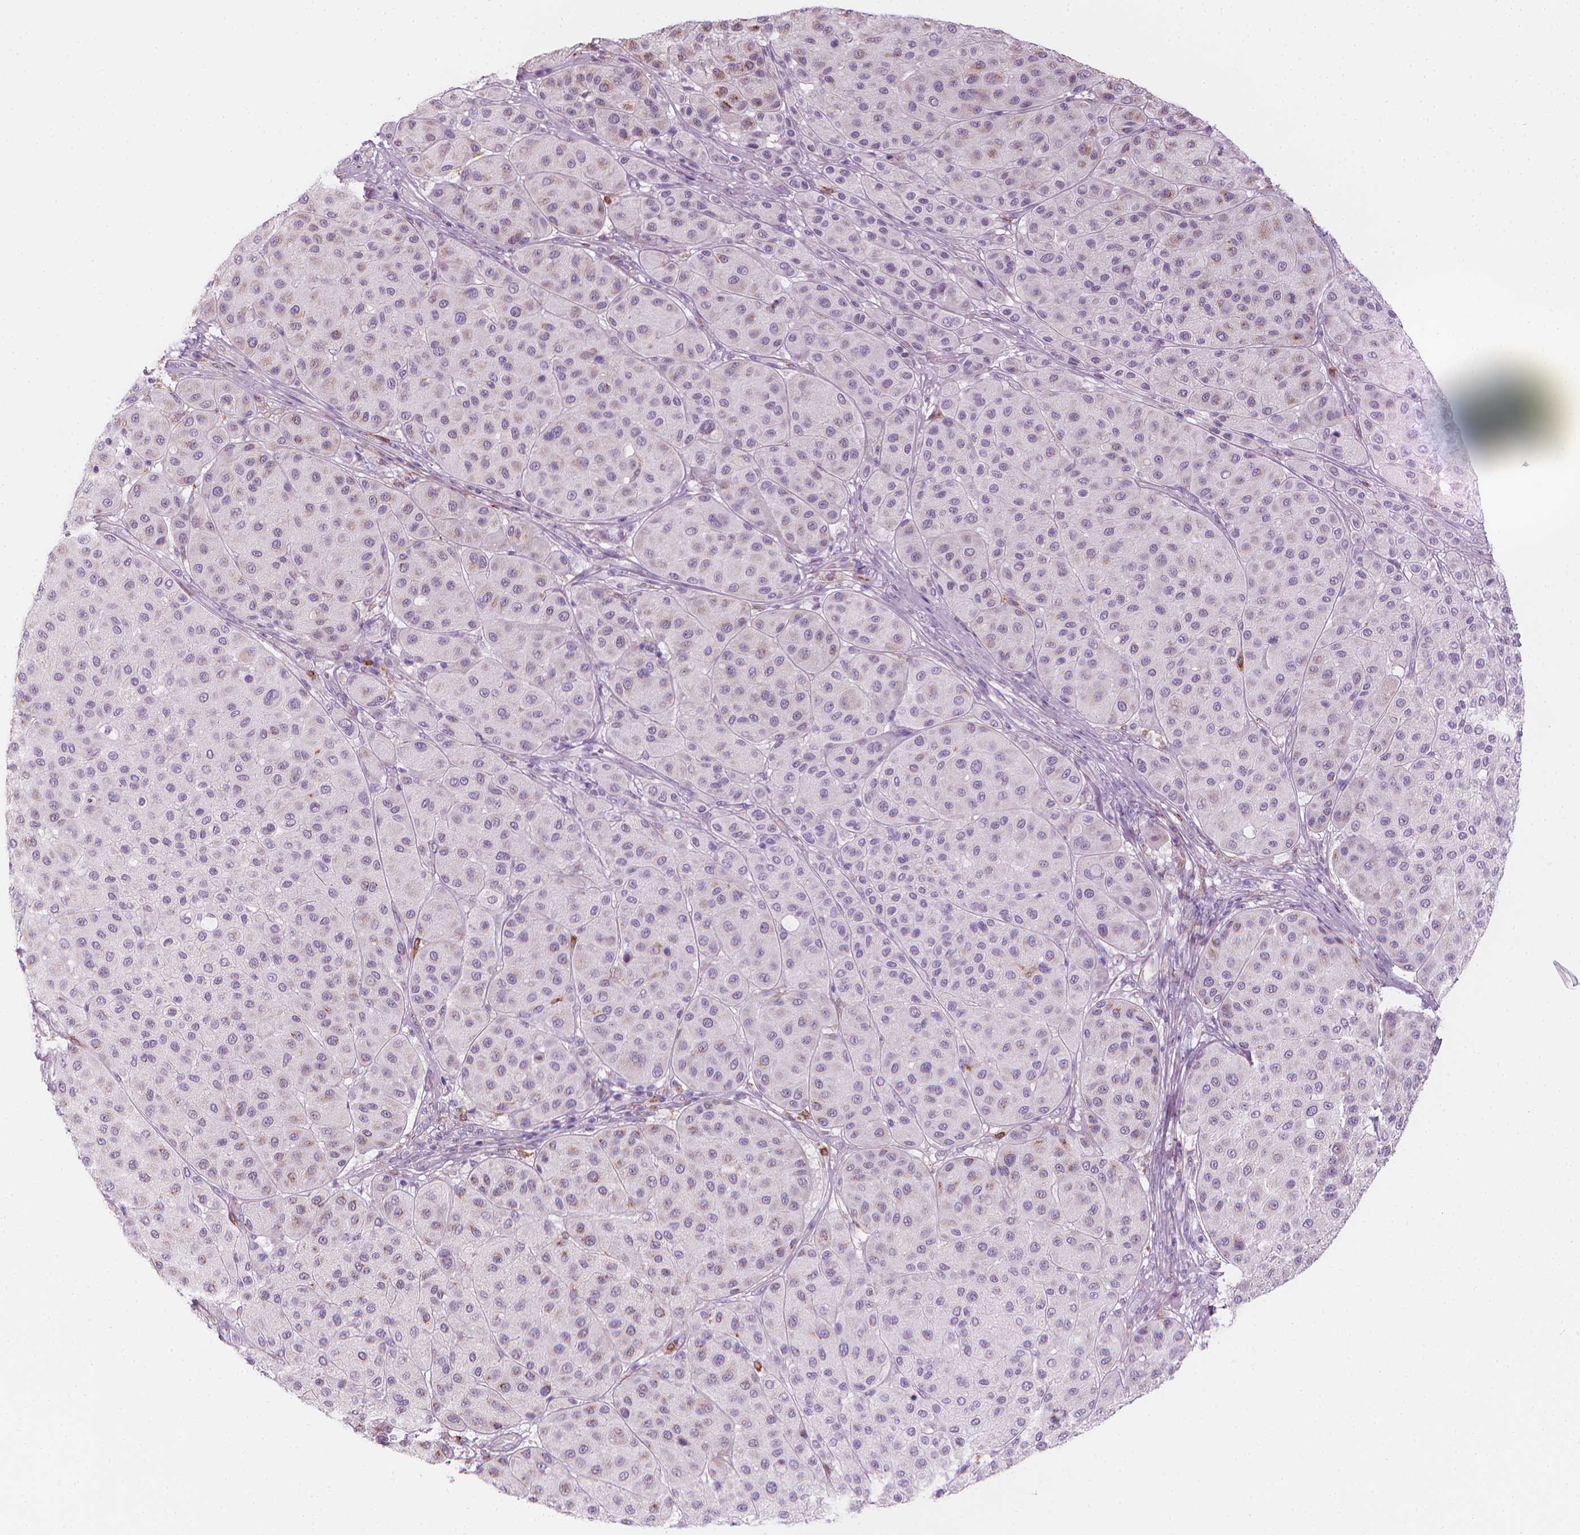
{"staining": {"intensity": "negative", "quantity": "none", "location": "none"}, "tissue": "melanoma", "cell_type": "Tumor cells", "image_type": "cancer", "snomed": [{"axis": "morphology", "description": "Malignant melanoma, Metastatic site"}, {"axis": "topography", "description": "Smooth muscle"}], "caption": "This is a photomicrograph of immunohistochemistry (IHC) staining of malignant melanoma (metastatic site), which shows no positivity in tumor cells.", "gene": "CES1", "patient": {"sex": "male", "age": 41}}